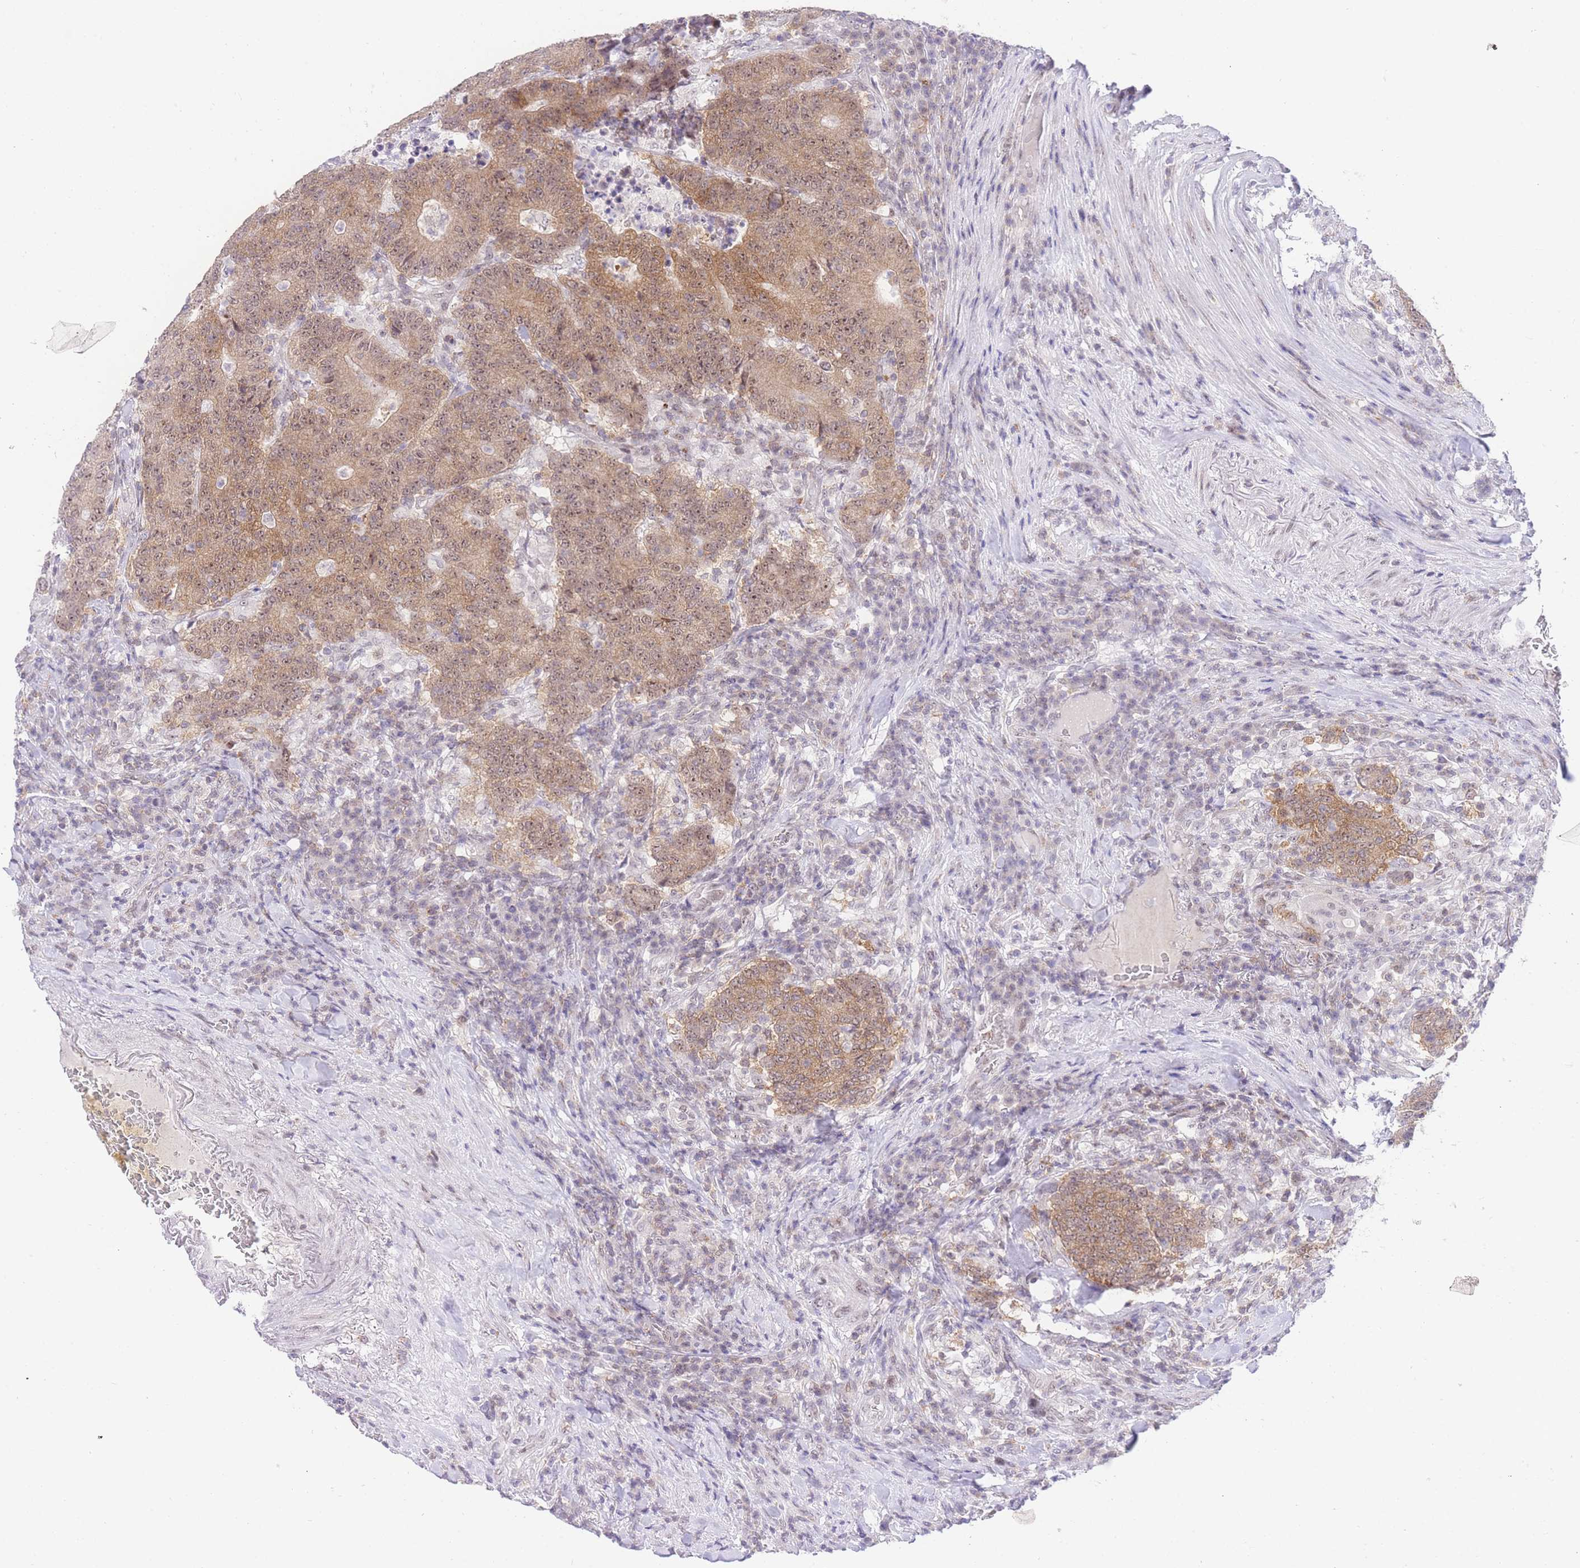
{"staining": {"intensity": "moderate", "quantity": ">75%", "location": "cytoplasmic/membranous,nuclear"}, "tissue": "colorectal cancer", "cell_type": "Tumor cells", "image_type": "cancer", "snomed": [{"axis": "morphology", "description": "Adenocarcinoma, NOS"}, {"axis": "topography", "description": "Colon"}], "caption": "A micrograph of human colorectal cancer (adenocarcinoma) stained for a protein reveals moderate cytoplasmic/membranous and nuclear brown staining in tumor cells.", "gene": "STK39", "patient": {"sex": "female", "age": 75}}